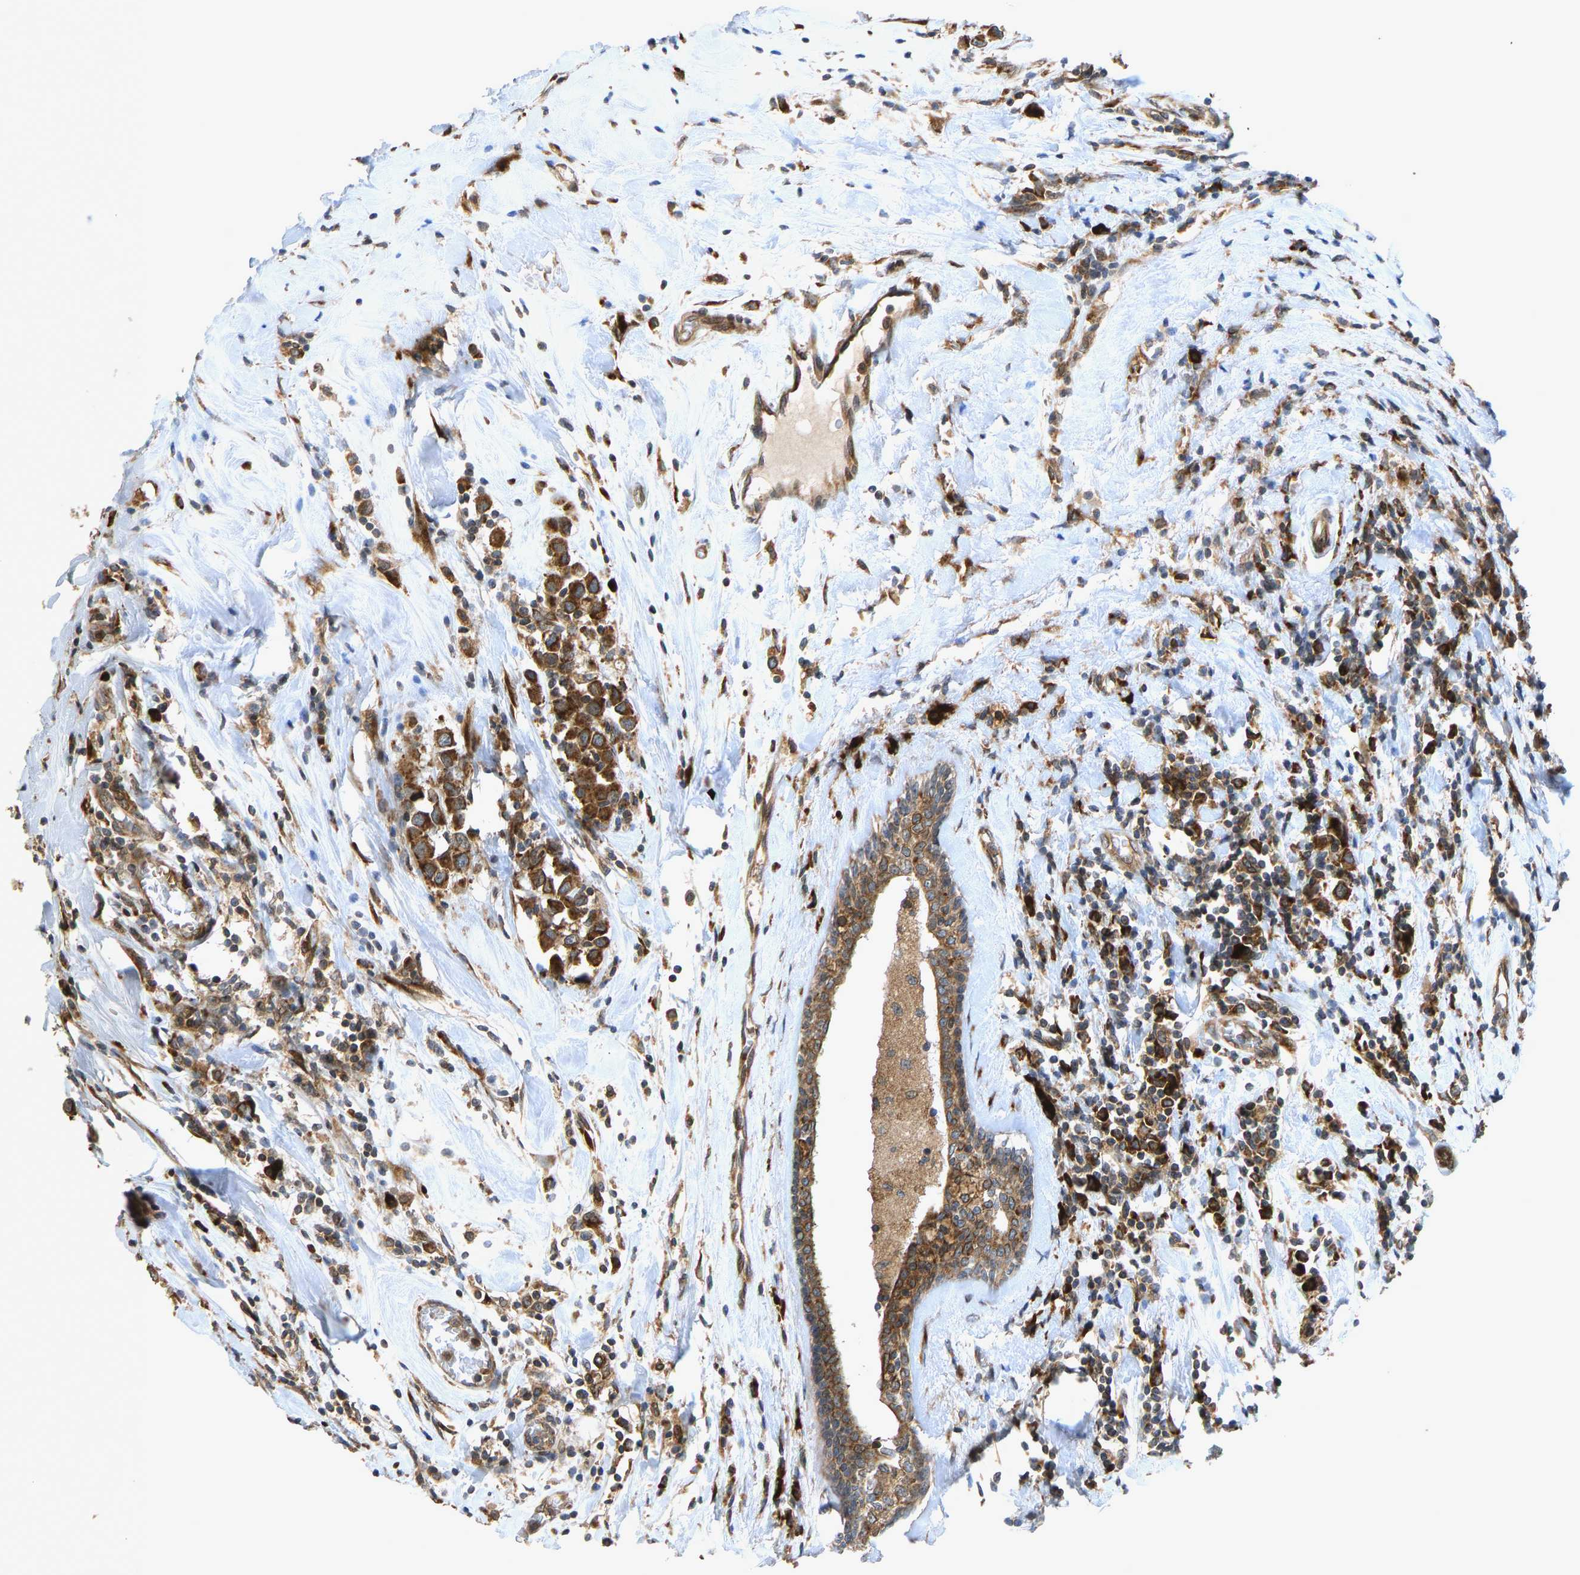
{"staining": {"intensity": "strong", "quantity": ">75%", "location": "cytoplasmic/membranous"}, "tissue": "breast cancer", "cell_type": "Tumor cells", "image_type": "cancer", "snomed": [{"axis": "morphology", "description": "Duct carcinoma"}, {"axis": "topography", "description": "Breast"}], "caption": "High-power microscopy captured an immunohistochemistry image of breast cancer (invasive ductal carcinoma), revealing strong cytoplasmic/membranous positivity in about >75% of tumor cells.", "gene": "RPN2", "patient": {"sex": "female", "age": 61}}